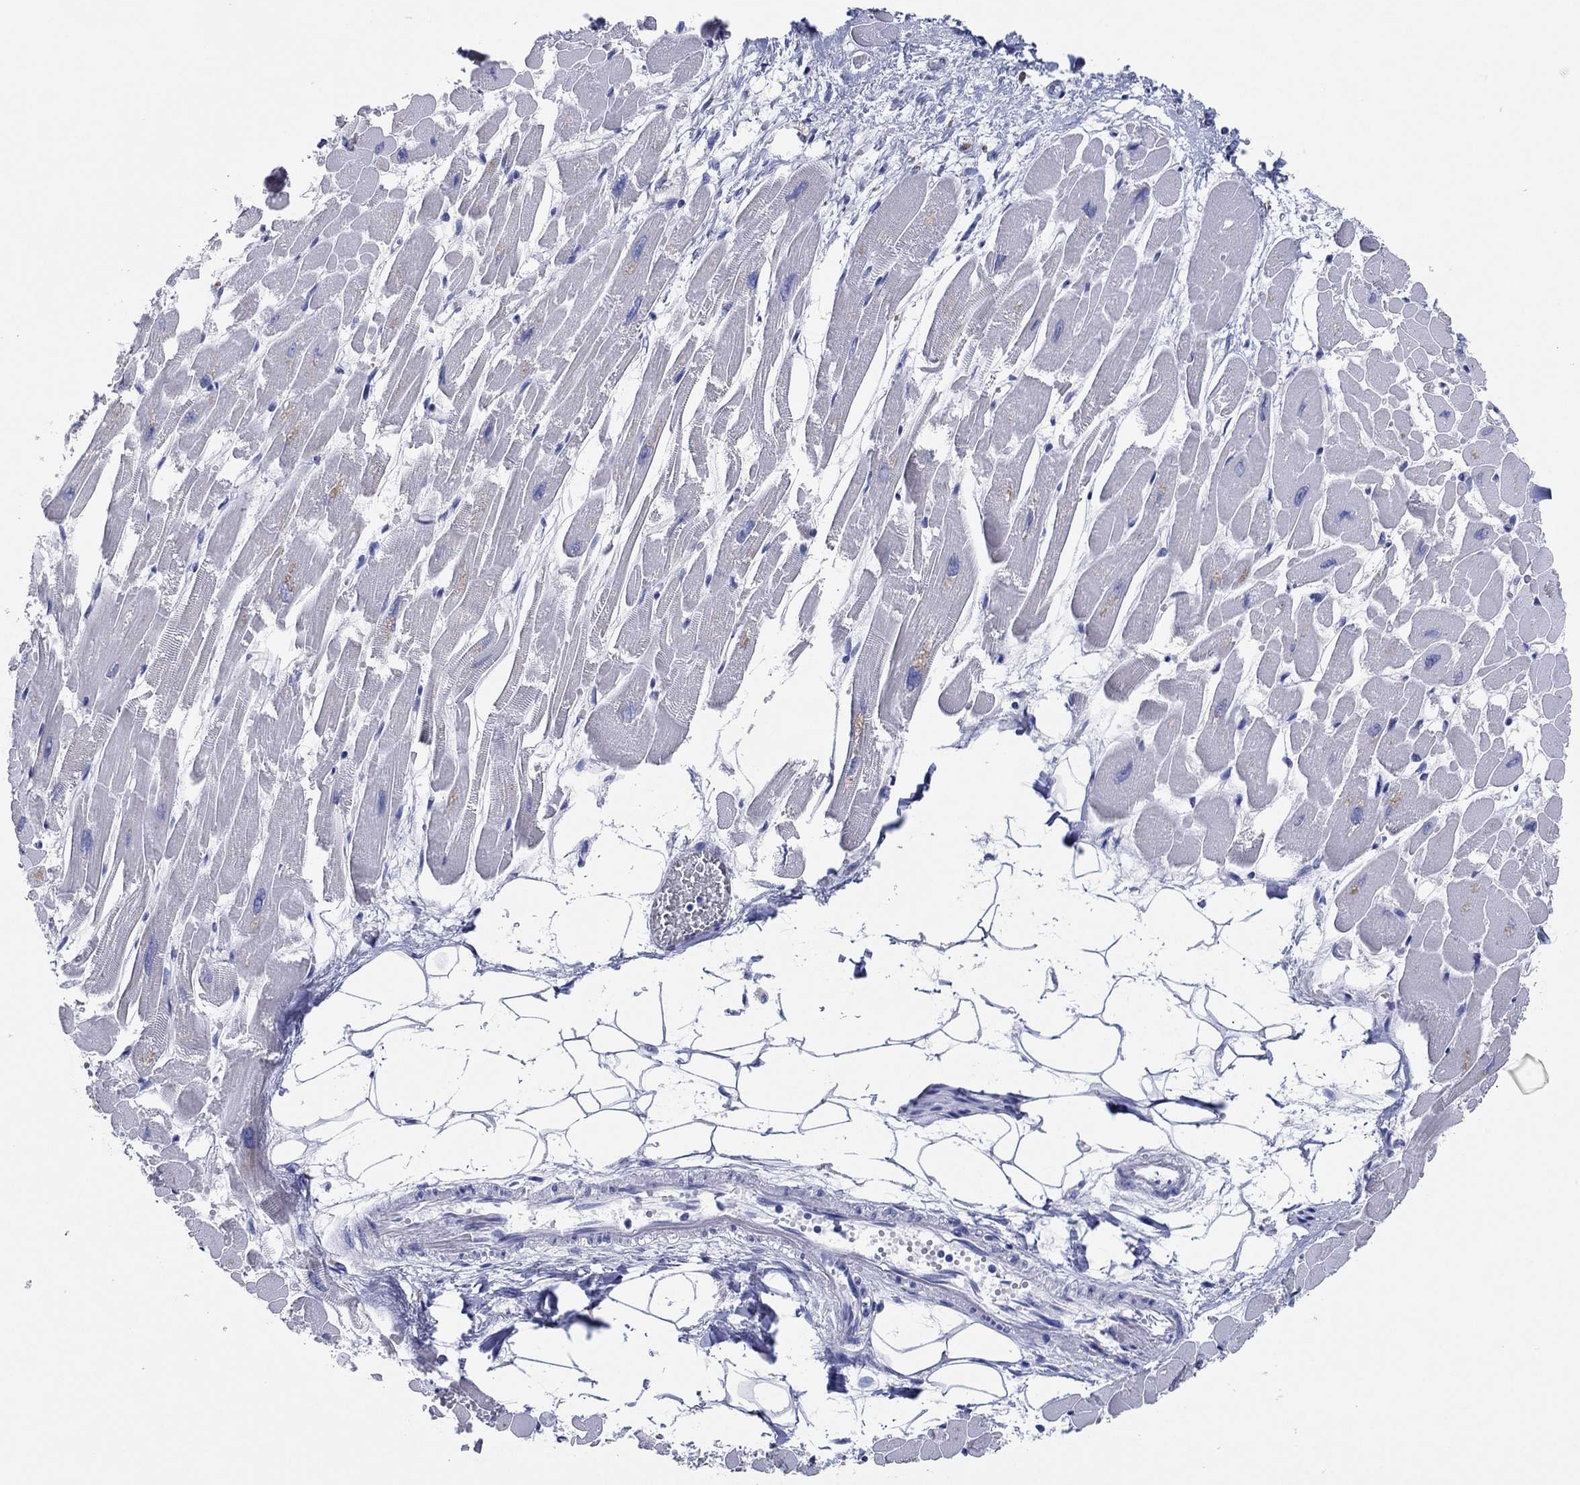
{"staining": {"intensity": "negative", "quantity": "none", "location": "none"}, "tissue": "heart muscle", "cell_type": "Cardiomyocytes", "image_type": "normal", "snomed": [{"axis": "morphology", "description": "Normal tissue, NOS"}, {"axis": "topography", "description": "Heart"}], "caption": "Cardiomyocytes are negative for brown protein staining in normal heart muscle. (DAB (3,3'-diaminobenzidine) immunohistochemistry (IHC) with hematoxylin counter stain).", "gene": "HCRT", "patient": {"sex": "female", "age": 52}}